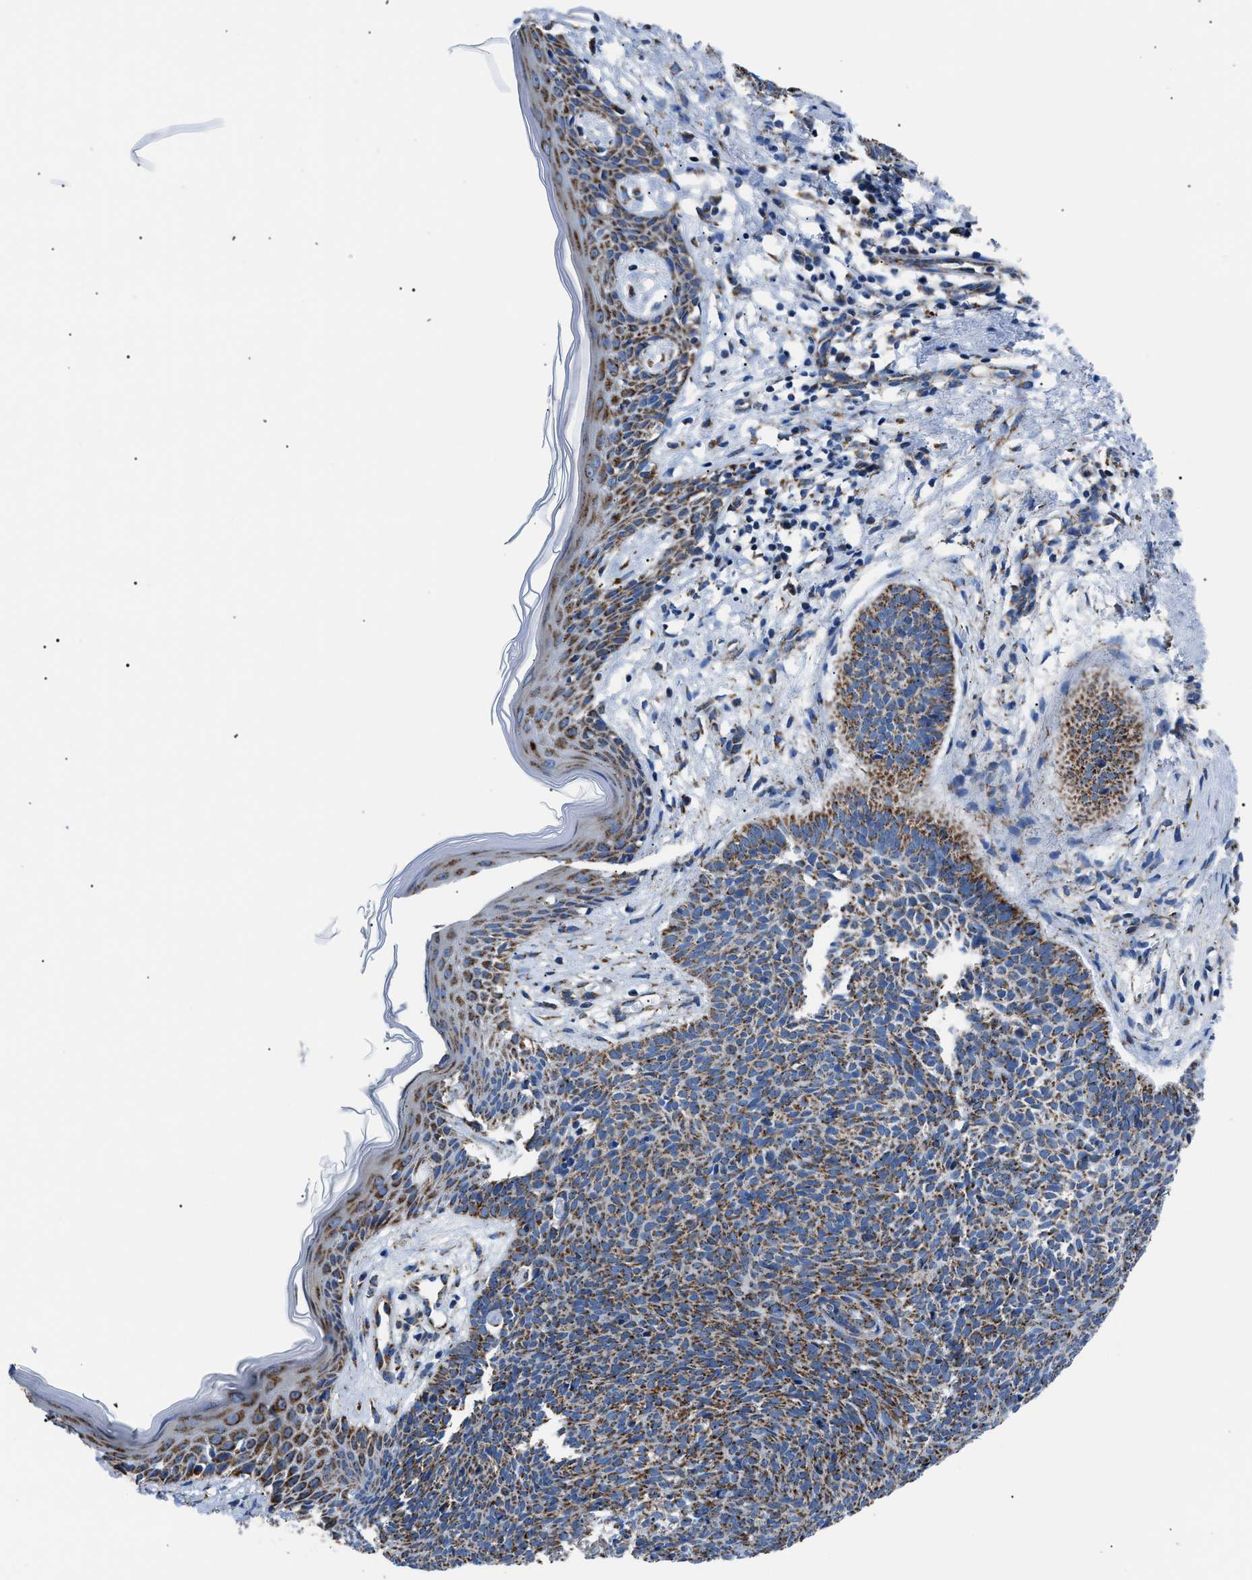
{"staining": {"intensity": "moderate", "quantity": "25%-75%", "location": "cytoplasmic/membranous"}, "tissue": "skin cancer", "cell_type": "Tumor cells", "image_type": "cancer", "snomed": [{"axis": "morphology", "description": "Basal cell carcinoma"}, {"axis": "topography", "description": "Skin"}], "caption": "Immunohistochemical staining of human basal cell carcinoma (skin) reveals medium levels of moderate cytoplasmic/membranous positivity in approximately 25%-75% of tumor cells. The staining is performed using DAB (3,3'-diaminobenzidine) brown chromogen to label protein expression. The nuclei are counter-stained blue using hematoxylin.", "gene": "PHB2", "patient": {"sex": "male", "age": 60}}